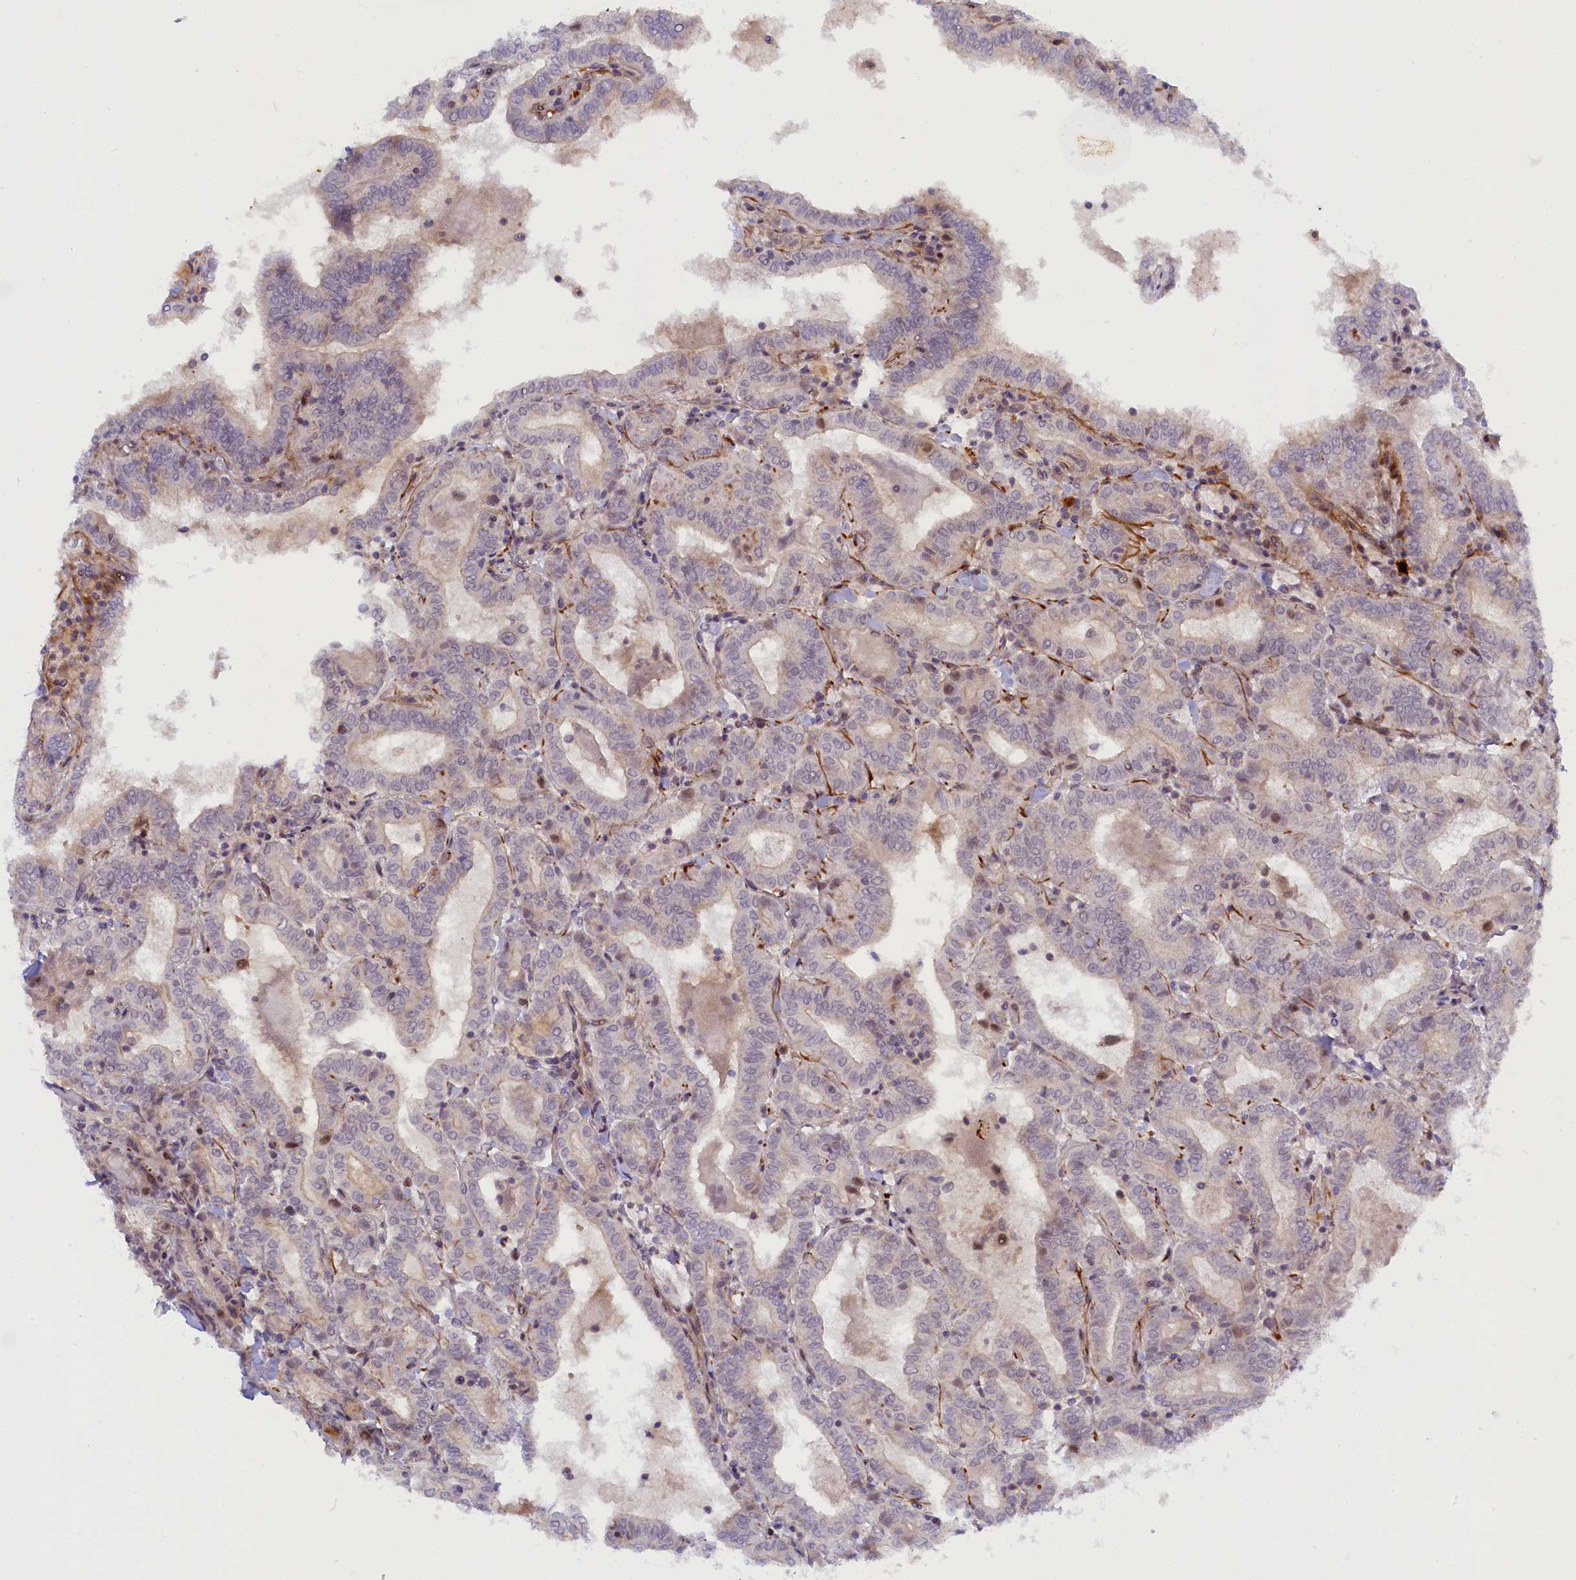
{"staining": {"intensity": "negative", "quantity": "none", "location": "none"}, "tissue": "thyroid cancer", "cell_type": "Tumor cells", "image_type": "cancer", "snomed": [{"axis": "morphology", "description": "Papillary adenocarcinoma, NOS"}, {"axis": "topography", "description": "Thyroid gland"}], "caption": "Tumor cells show no significant expression in papillary adenocarcinoma (thyroid).", "gene": "CCL23", "patient": {"sex": "female", "age": 72}}